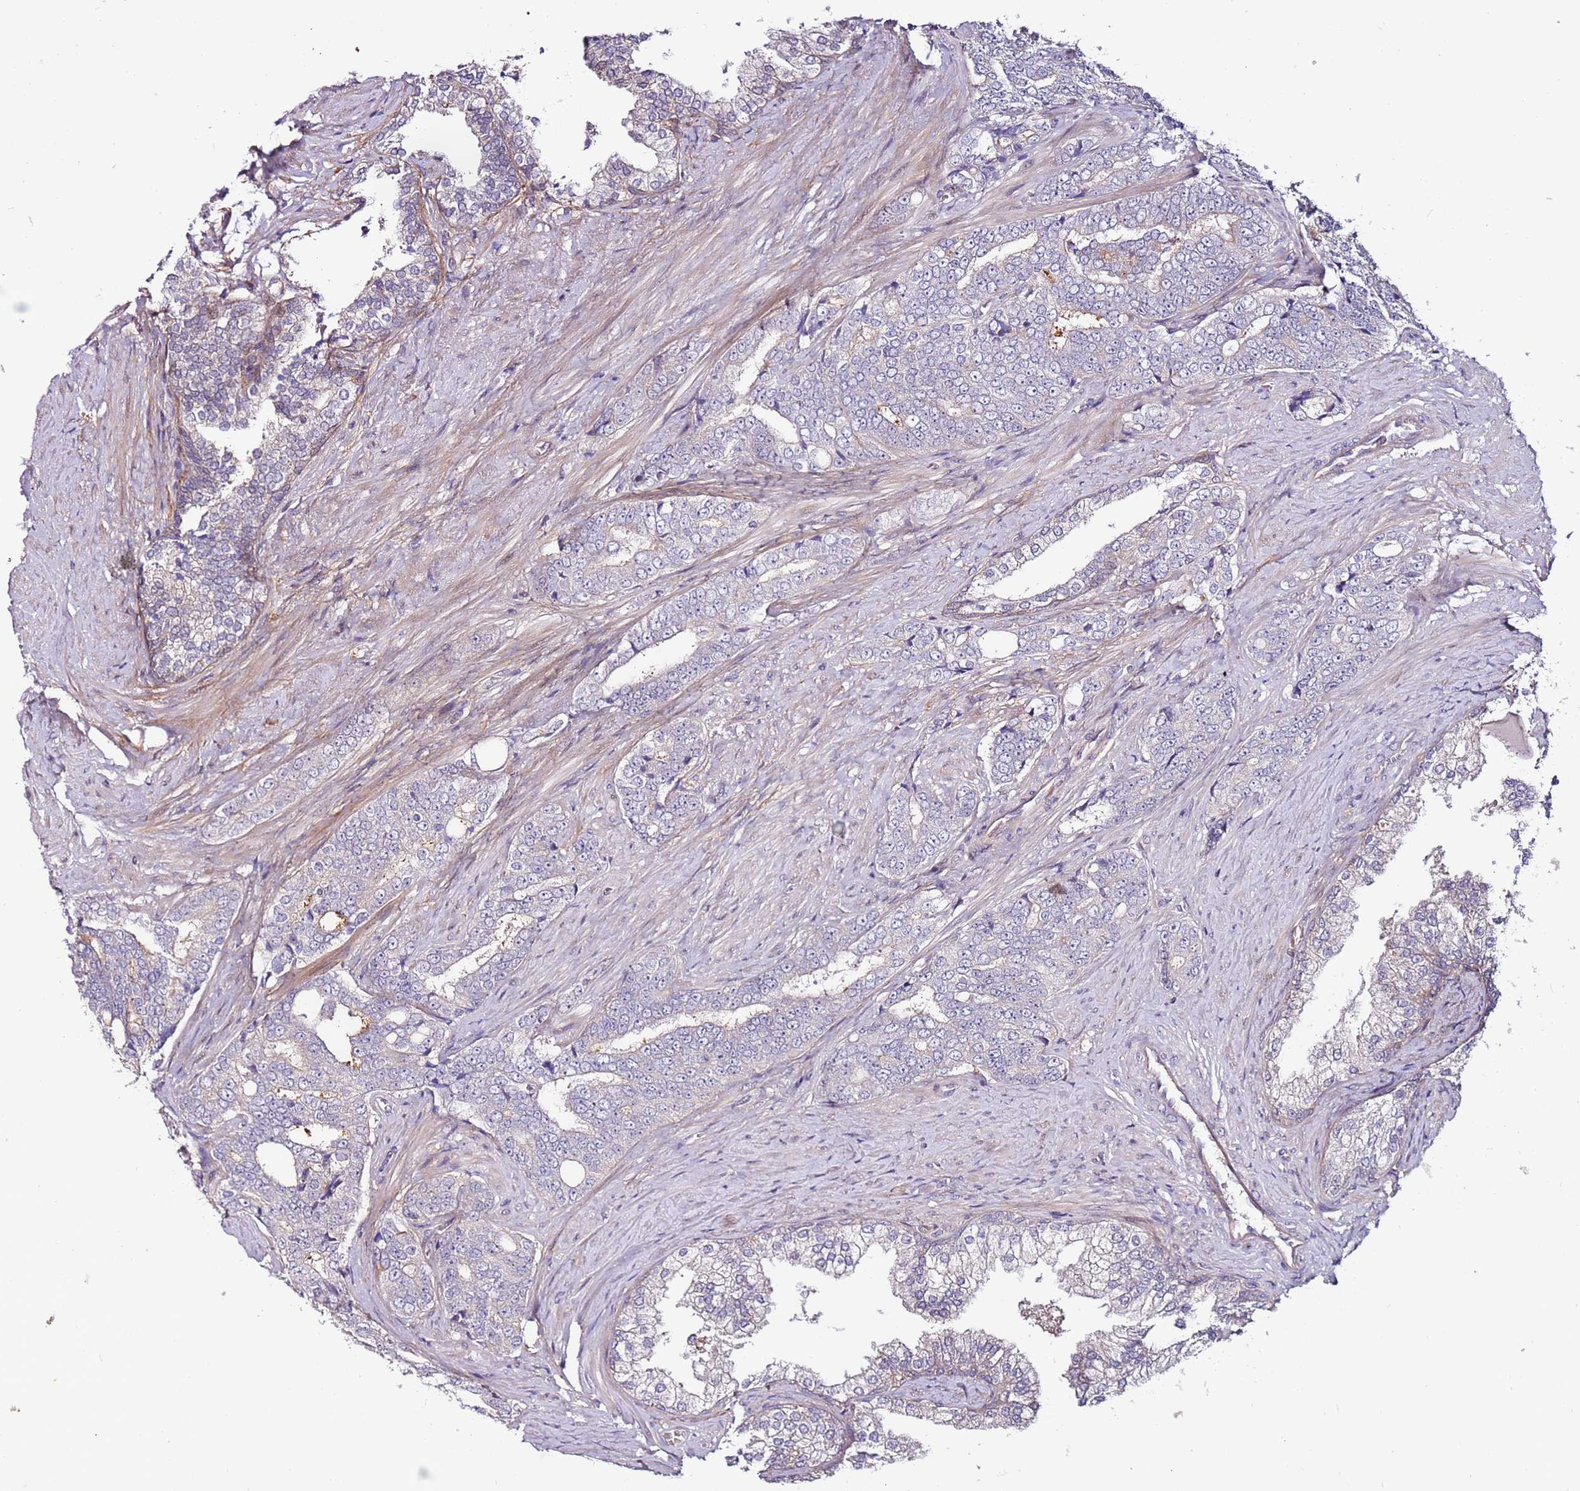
{"staining": {"intensity": "negative", "quantity": "none", "location": "none"}, "tissue": "prostate cancer", "cell_type": "Tumor cells", "image_type": "cancer", "snomed": [{"axis": "morphology", "description": "Adenocarcinoma, High grade"}, {"axis": "topography", "description": "Prostate"}], "caption": "The micrograph reveals no significant expression in tumor cells of adenocarcinoma (high-grade) (prostate).", "gene": "MTG2", "patient": {"sex": "male", "age": 67}}